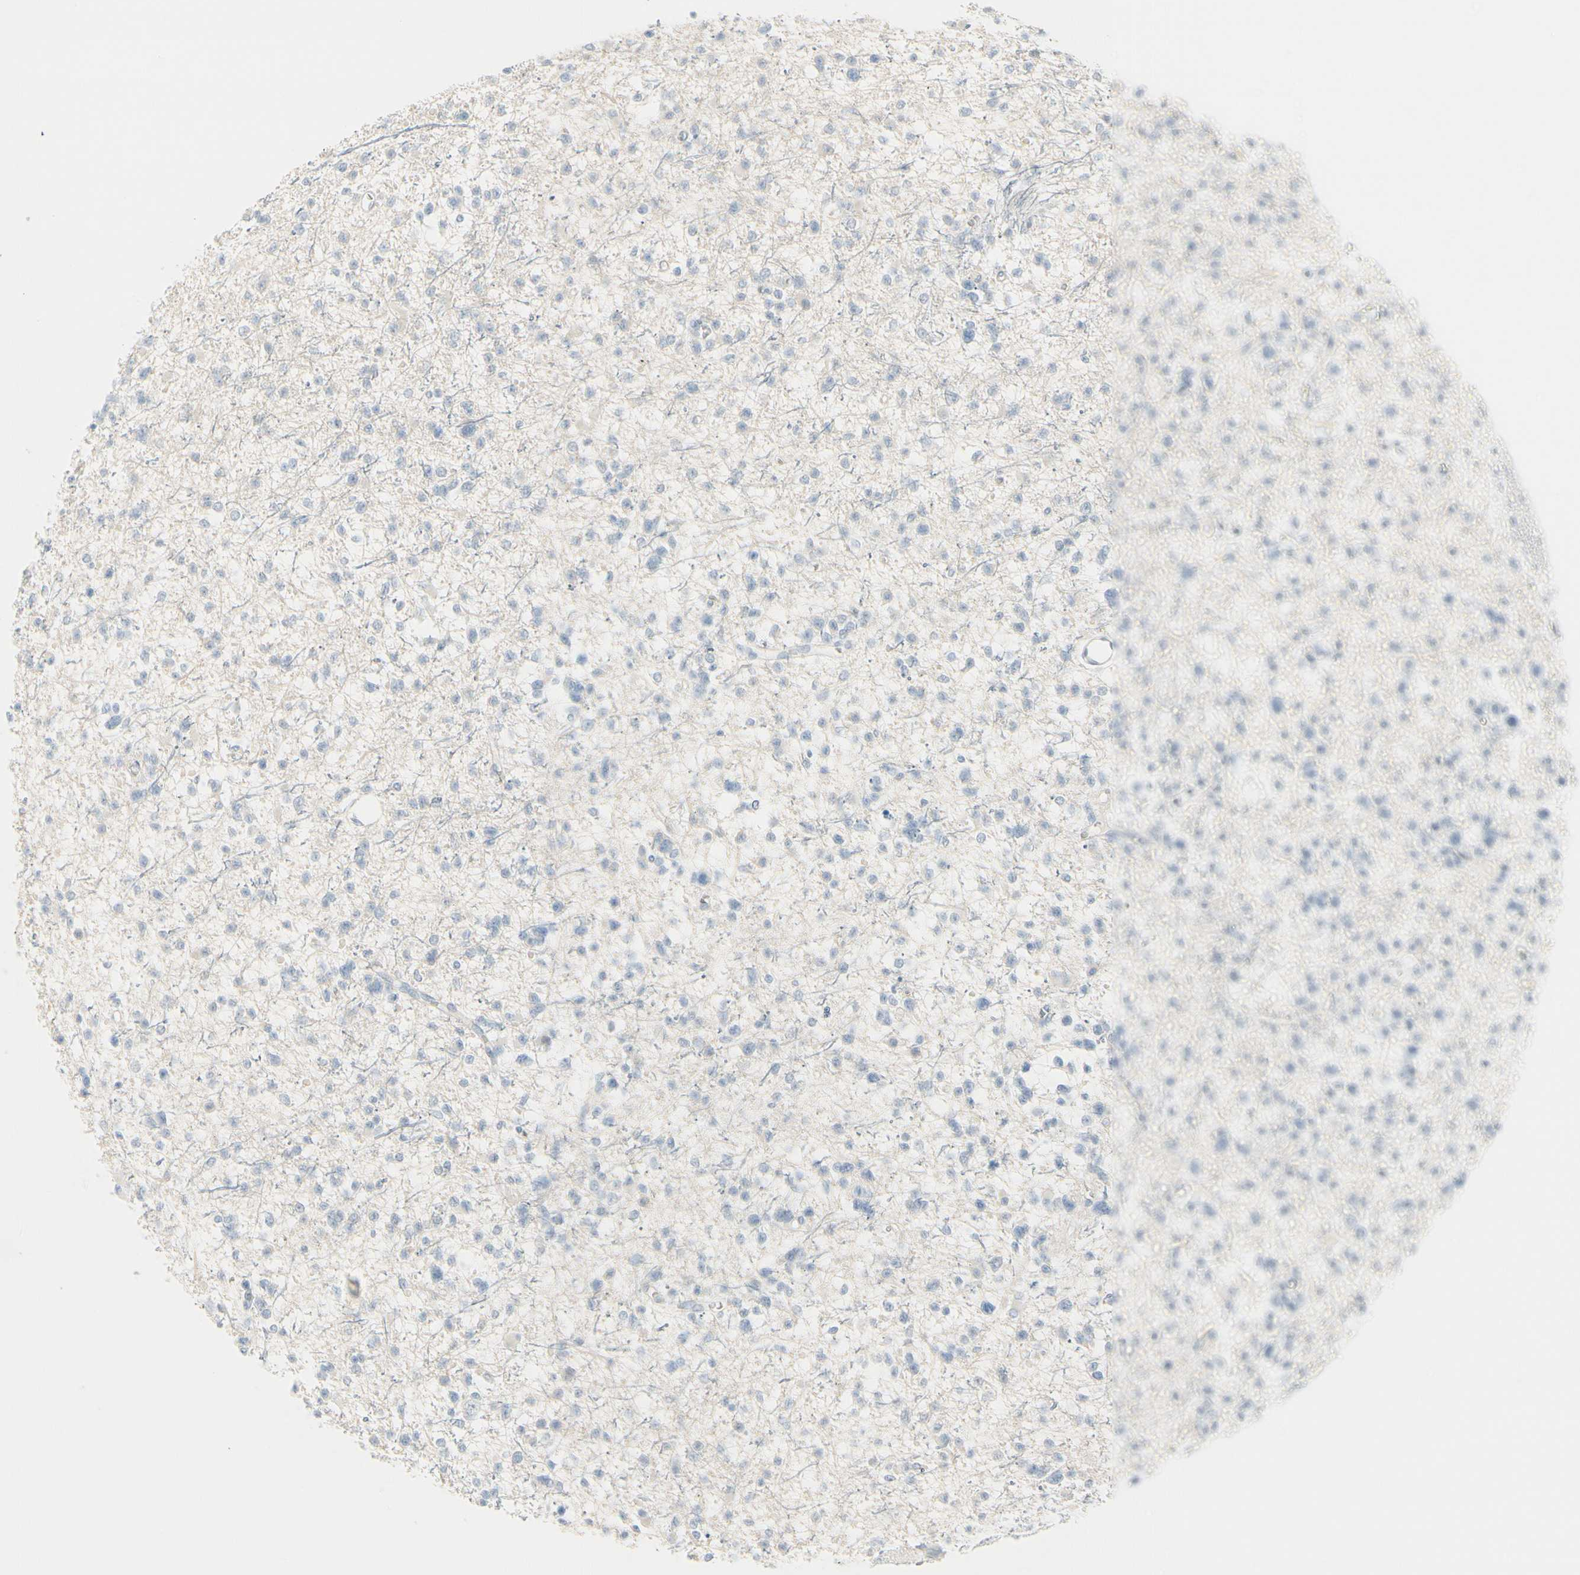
{"staining": {"intensity": "negative", "quantity": "none", "location": "none"}, "tissue": "glioma", "cell_type": "Tumor cells", "image_type": "cancer", "snomed": [{"axis": "morphology", "description": "Glioma, malignant, Low grade"}, {"axis": "topography", "description": "Brain"}], "caption": "This photomicrograph is of low-grade glioma (malignant) stained with IHC to label a protein in brown with the nuclei are counter-stained blue. There is no expression in tumor cells. (DAB immunohistochemistry, high magnification).", "gene": "CDHR5", "patient": {"sex": "female", "age": 22}}